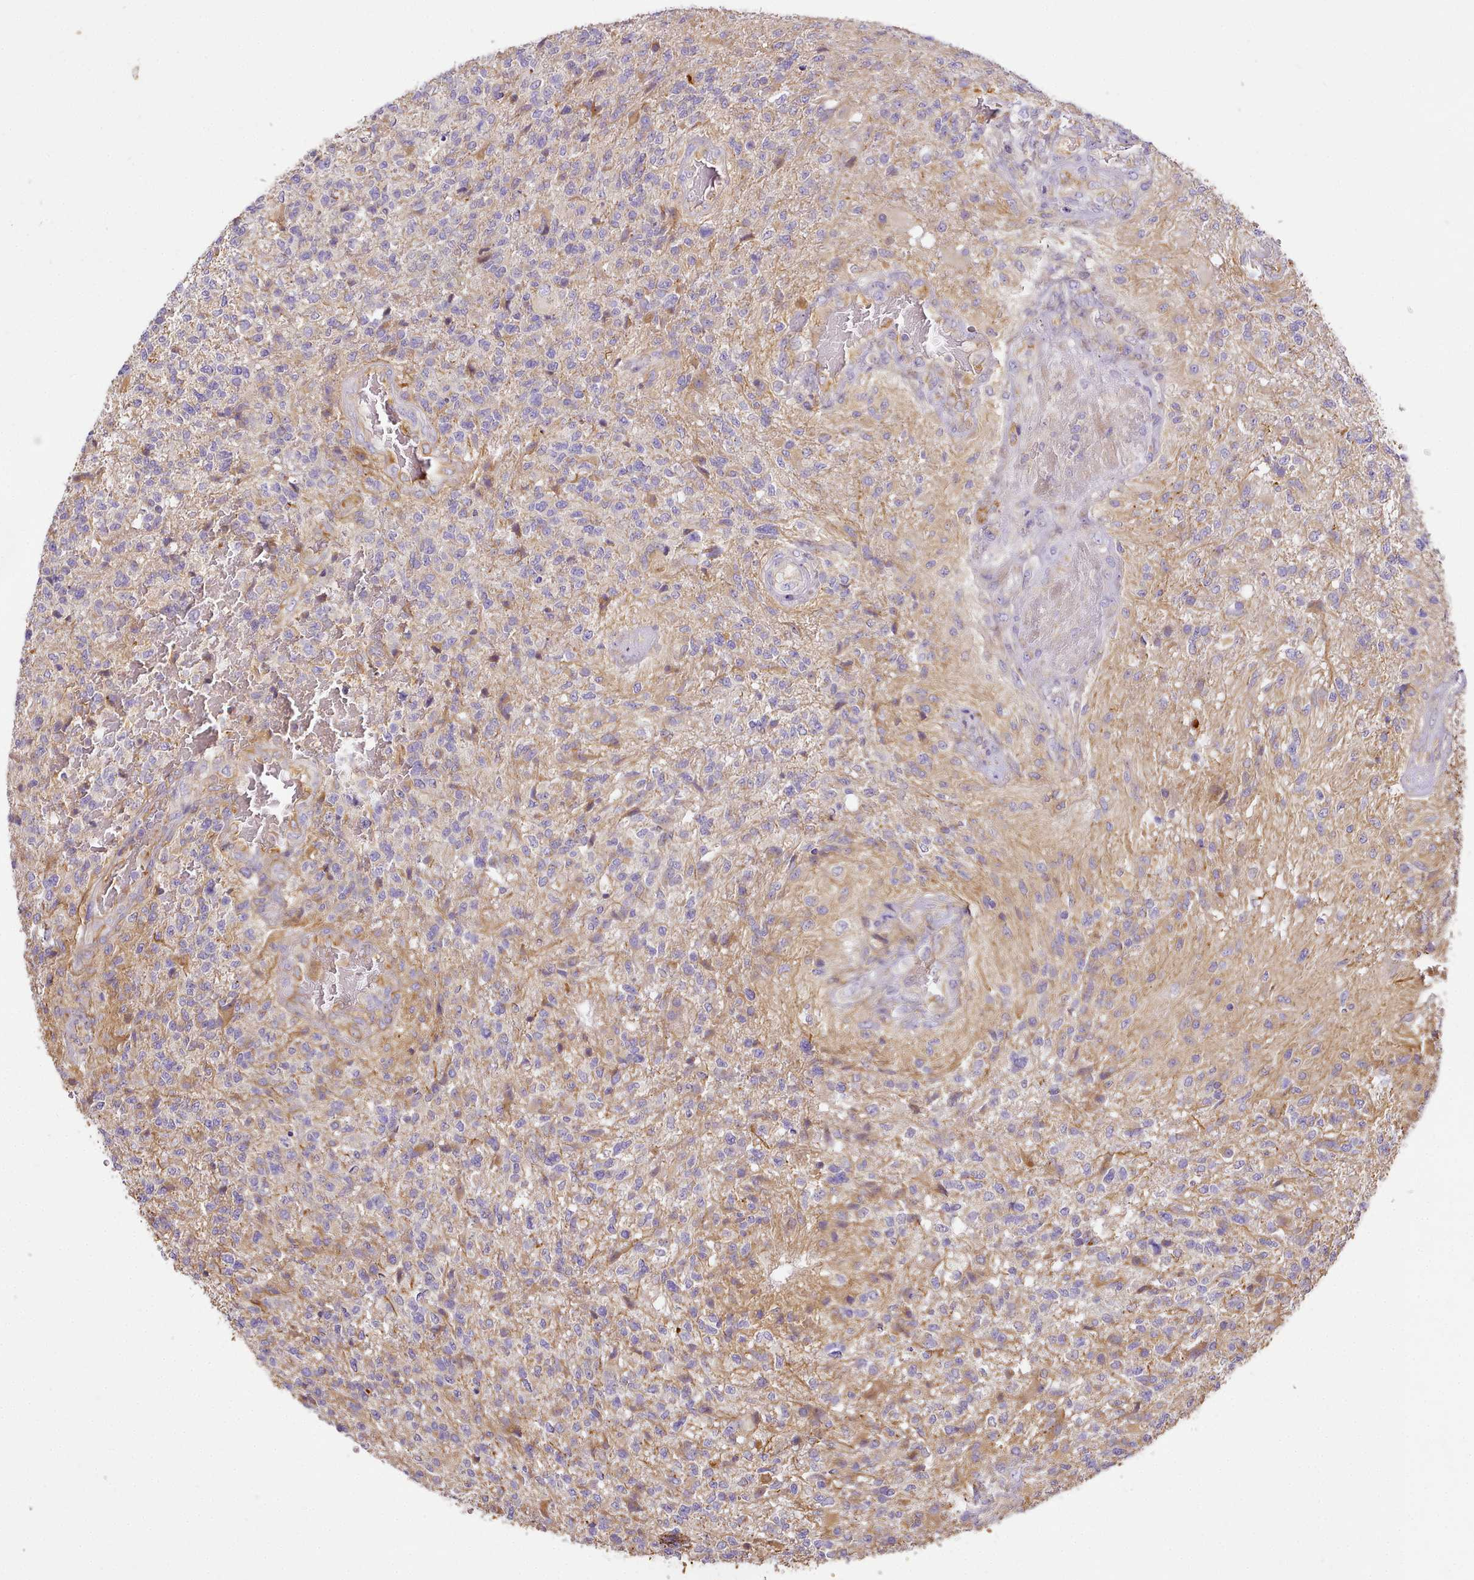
{"staining": {"intensity": "negative", "quantity": "none", "location": "none"}, "tissue": "glioma", "cell_type": "Tumor cells", "image_type": "cancer", "snomed": [{"axis": "morphology", "description": "Glioma, malignant, High grade"}, {"axis": "topography", "description": "Brain"}], "caption": "Tumor cells show no significant protein staining in glioma.", "gene": "NBPF1", "patient": {"sex": "male", "age": 56}}